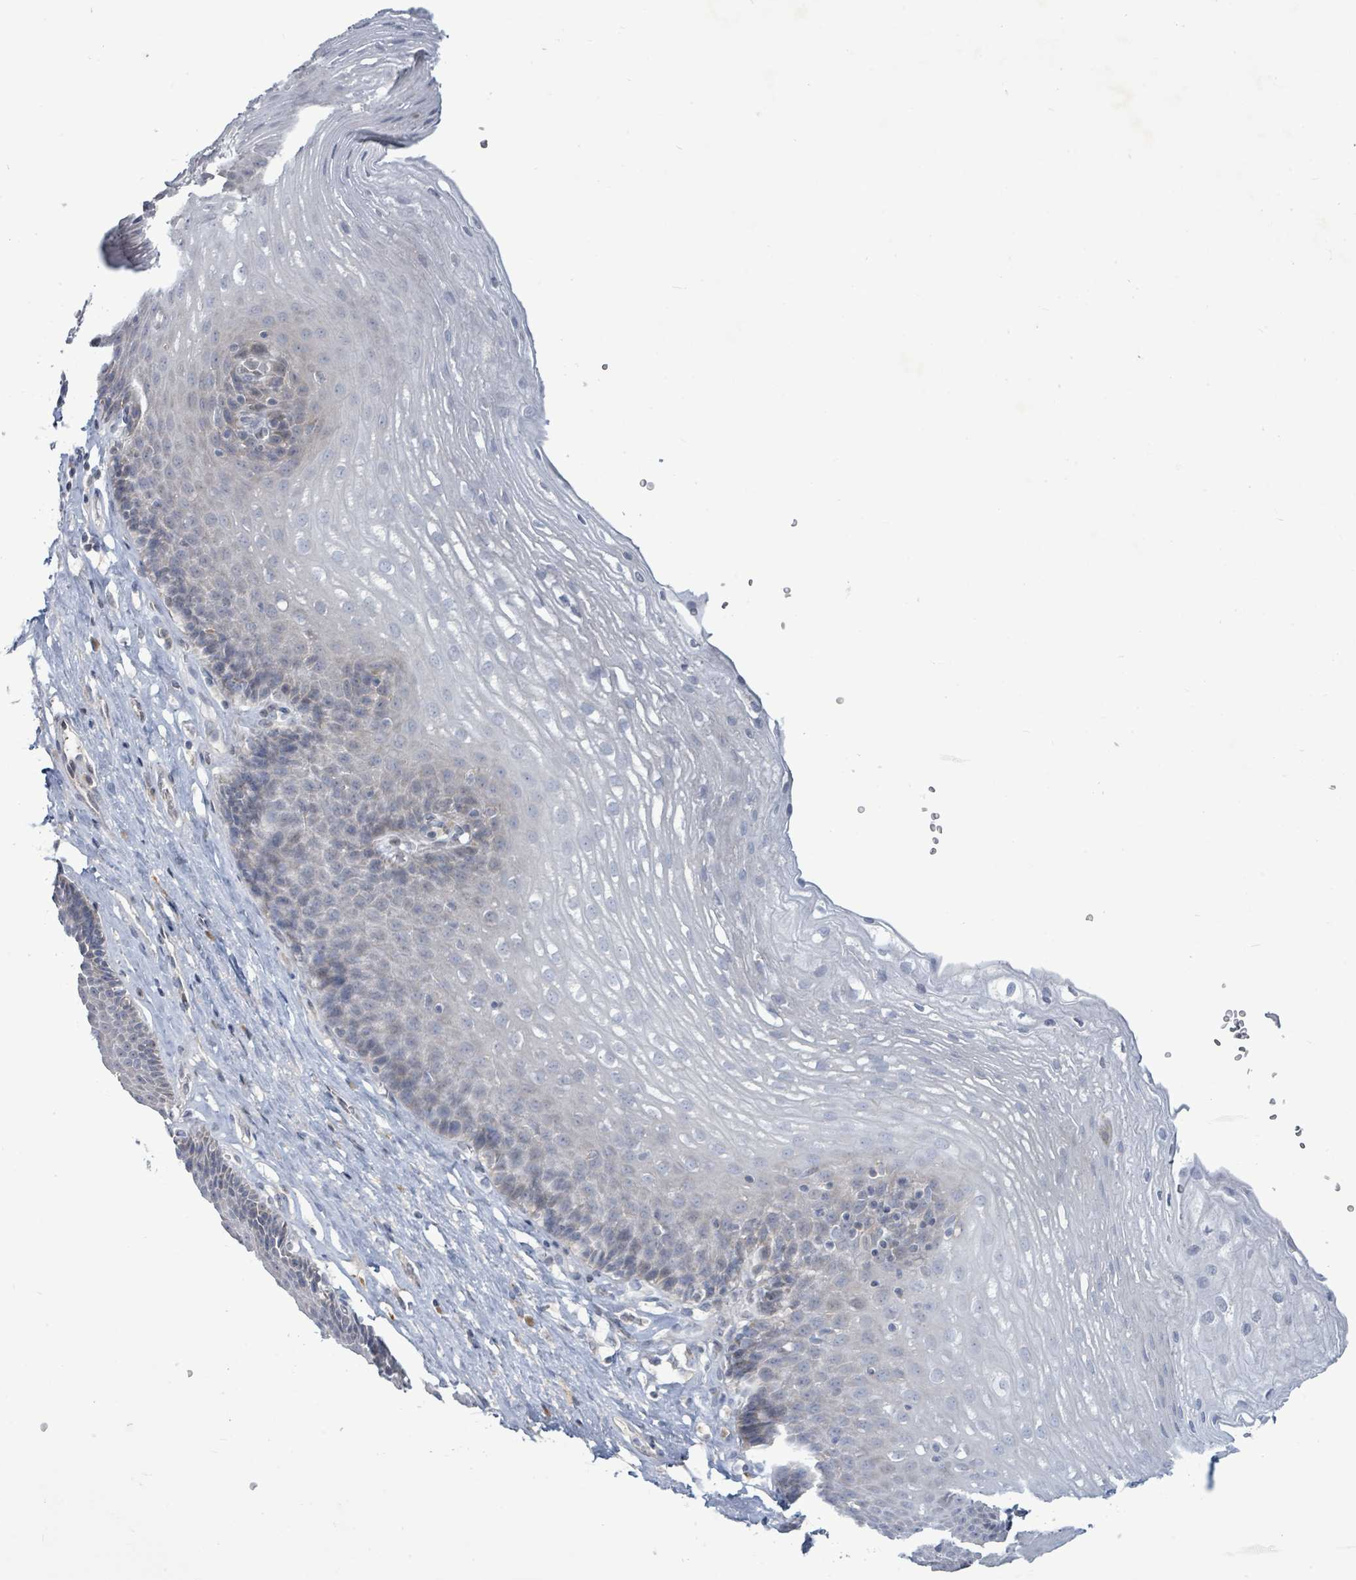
{"staining": {"intensity": "negative", "quantity": "none", "location": "none"}, "tissue": "esophagus", "cell_type": "Squamous epithelial cells", "image_type": "normal", "snomed": [{"axis": "morphology", "description": "Normal tissue, NOS"}, {"axis": "topography", "description": "Esophagus"}], "caption": "This photomicrograph is of normal esophagus stained with IHC to label a protein in brown with the nuclei are counter-stained blue. There is no expression in squamous epithelial cells. (DAB (3,3'-diaminobenzidine) immunohistochemistry, high magnification).", "gene": "ZFPM1", "patient": {"sex": "female", "age": 66}}